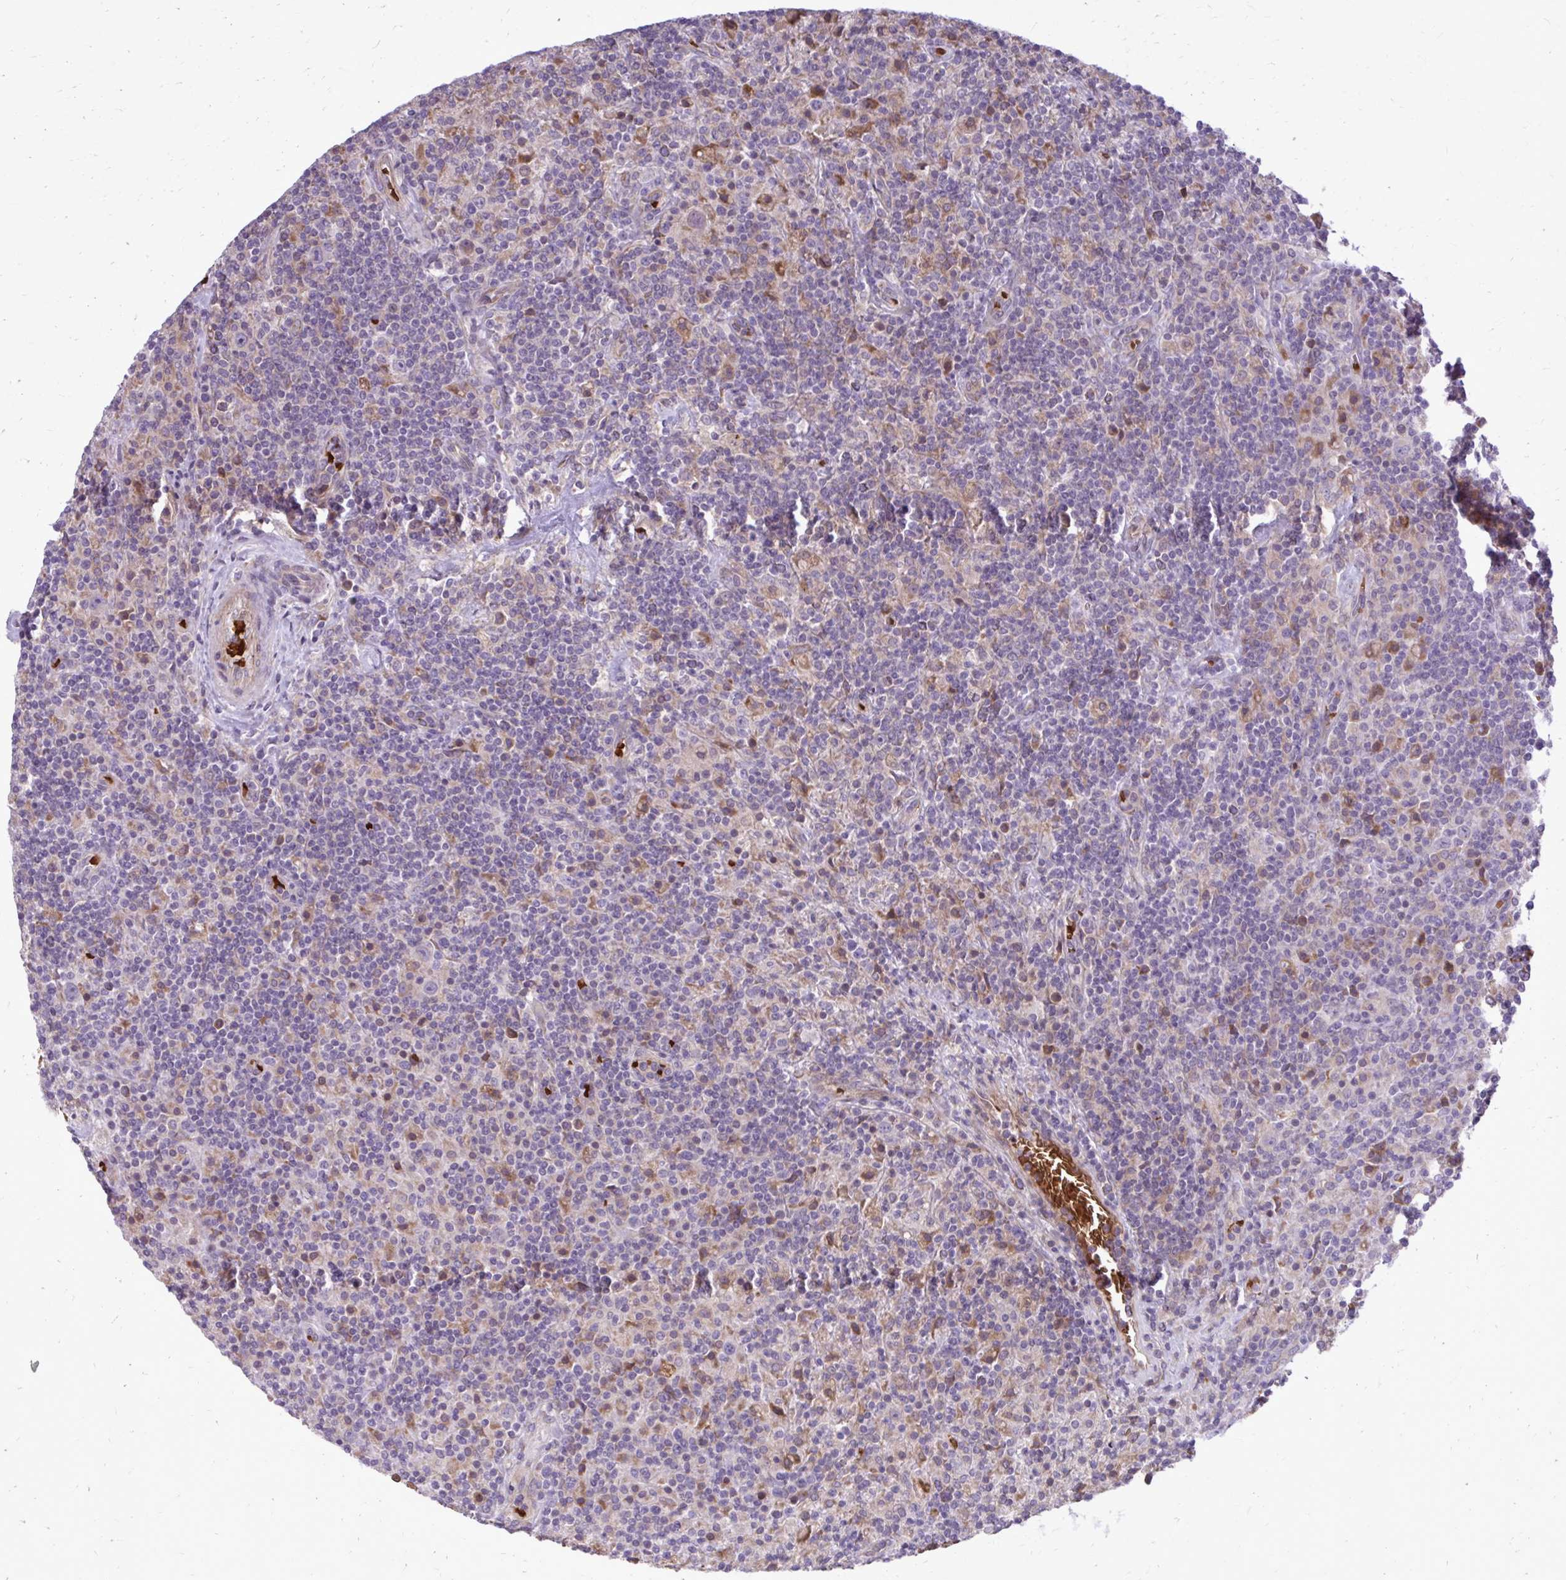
{"staining": {"intensity": "weak", "quantity": "<25%", "location": "cytoplasmic/membranous"}, "tissue": "lymphoma", "cell_type": "Tumor cells", "image_type": "cancer", "snomed": [{"axis": "morphology", "description": "Hodgkin's disease, NOS"}, {"axis": "topography", "description": "Lymph node"}], "caption": "High power microscopy photomicrograph of an immunohistochemistry (IHC) photomicrograph of lymphoma, revealing no significant staining in tumor cells.", "gene": "SNF8", "patient": {"sex": "male", "age": 70}}